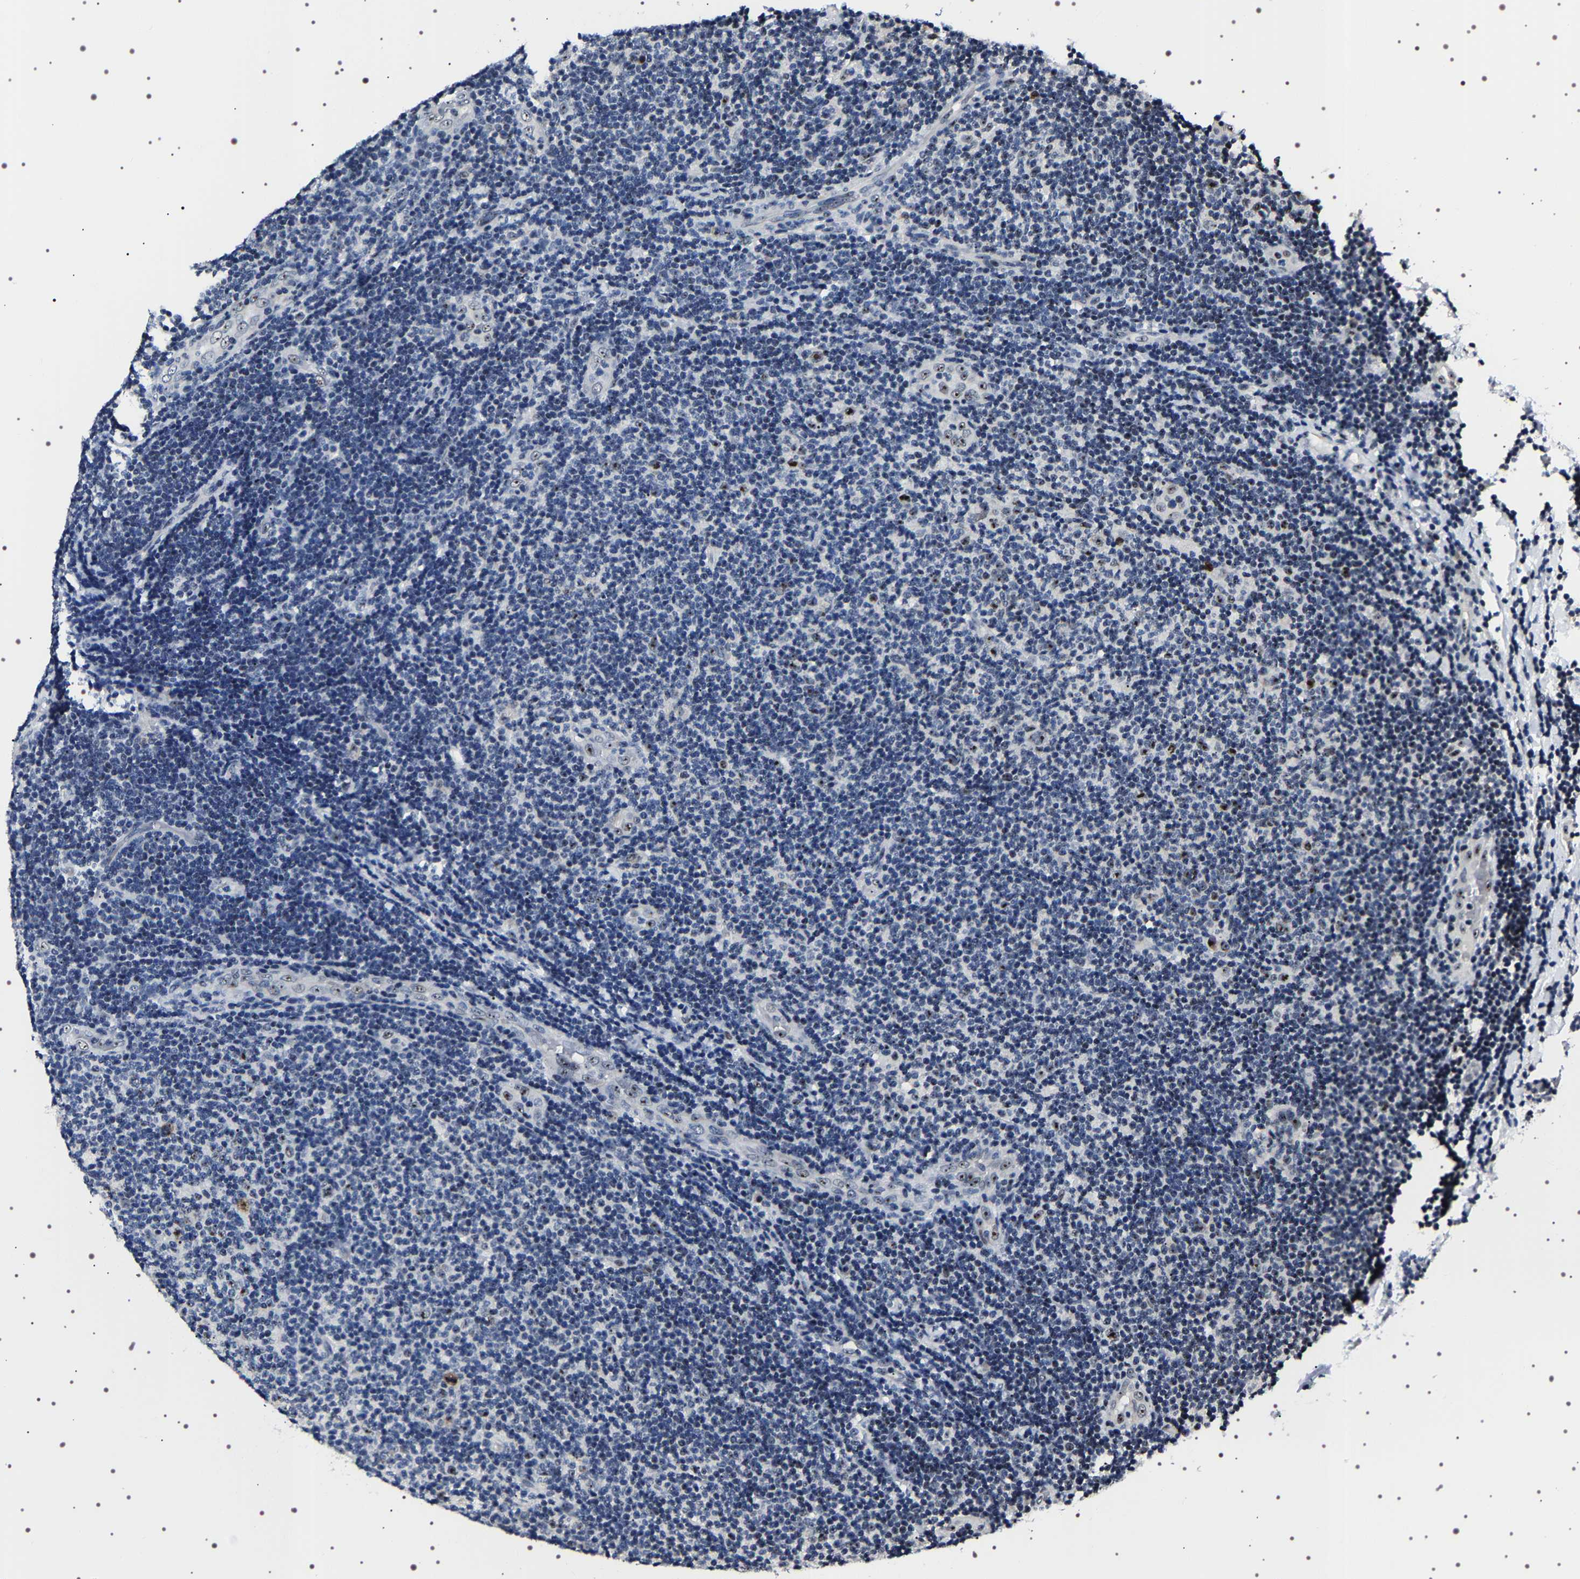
{"staining": {"intensity": "negative", "quantity": "none", "location": "none"}, "tissue": "lymphoma", "cell_type": "Tumor cells", "image_type": "cancer", "snomed": [{"axis": "morphology", "description": "Malignant lymphoma, non-Hodgkin's type, Low grade"}, {"axis": "topography", "description": "Lymph node"}], "caption": "The immunohistochemistry (IHC) micrograph has no significant staining in tumor cells of lymphoma tissue.", "gene": "GNL3", "patient": {"sex": "male", "age": 83}}